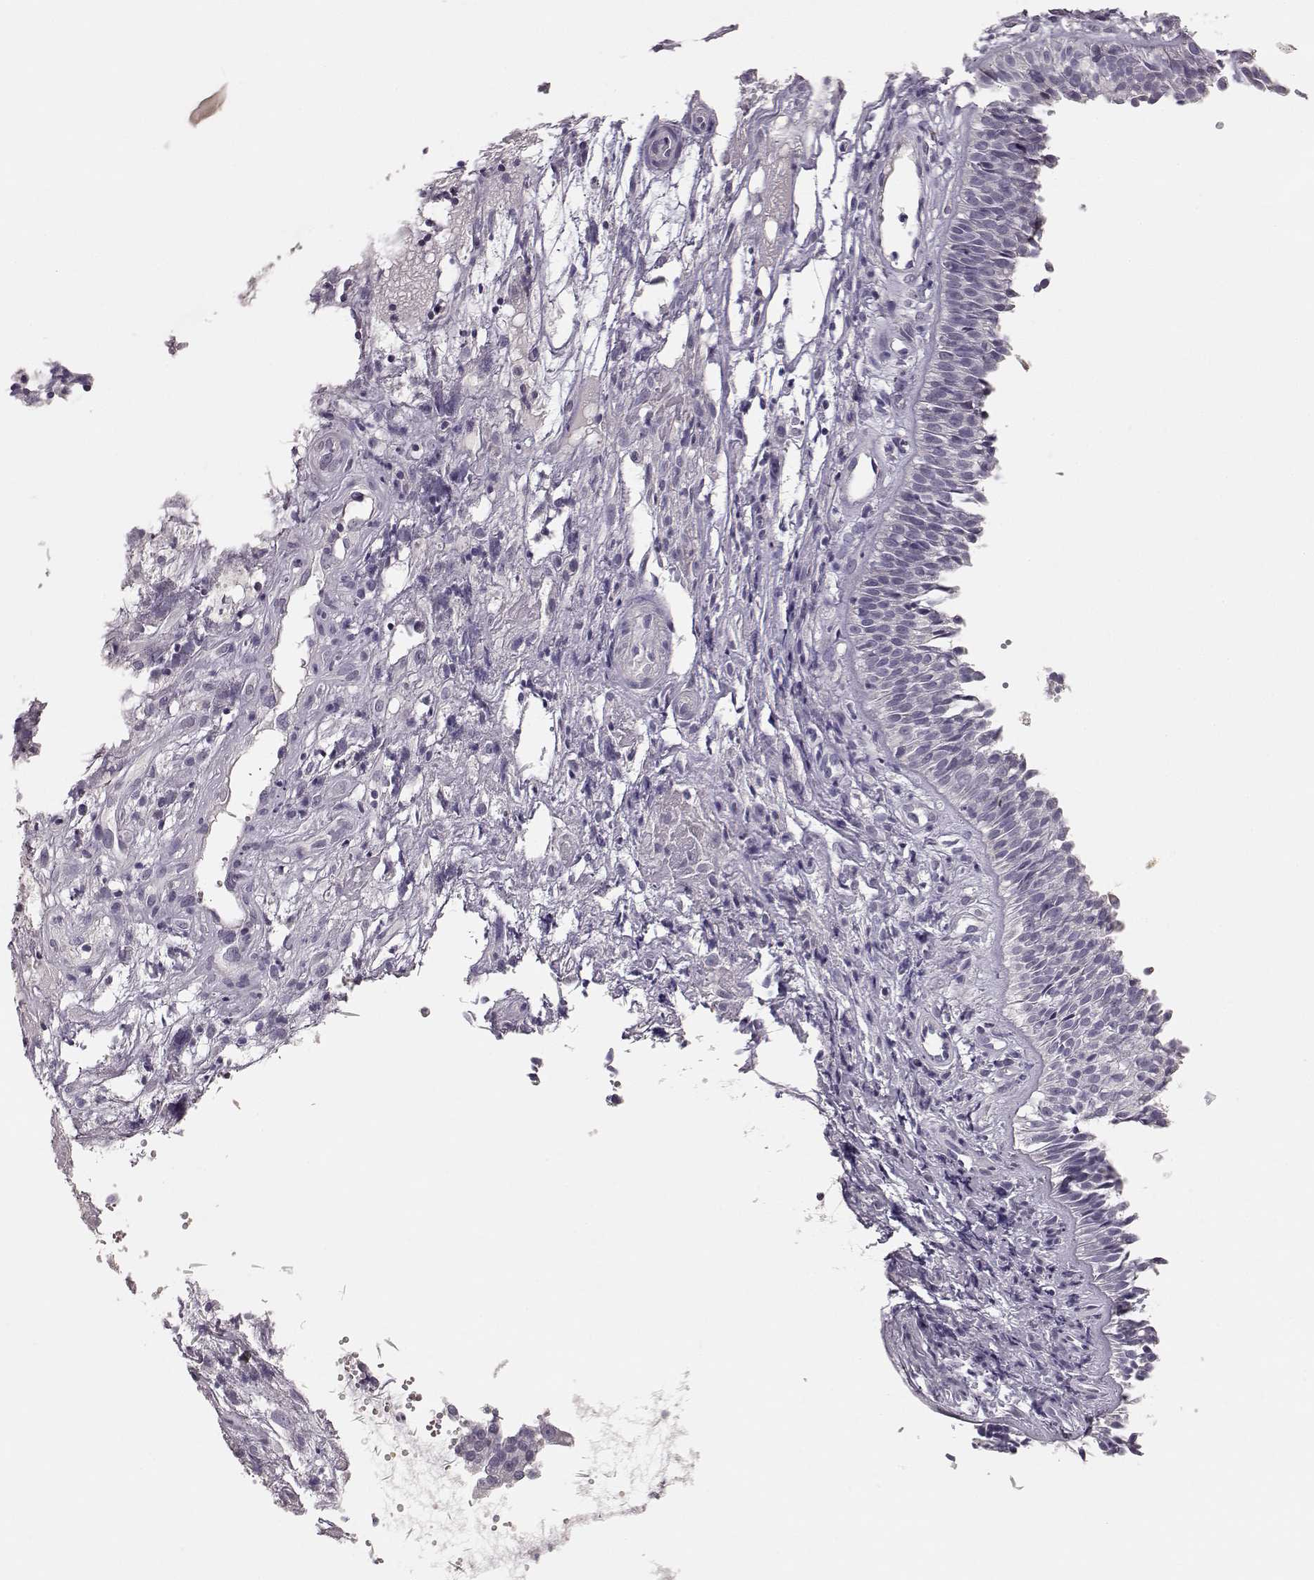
{"staining": {"intensity": "negative", "quantity": "none", "location": "none"}, "tissue": "nasopharynx", "cell_type": "Respiratory epithelial cells", "image_type": "normal", "snomed": [{"axis": "morphology", "description": "Normal tissue, NOS"}, {"axis": "topography", "description": "Nasopharynx"}], "caption": "High power microscopy image of an IHC image of normal nasopharynx, revealing no significant staining in respiratory epithelial cells.", "gene": "BFSP2", "patient": {"sex": "male", "age": 31}}